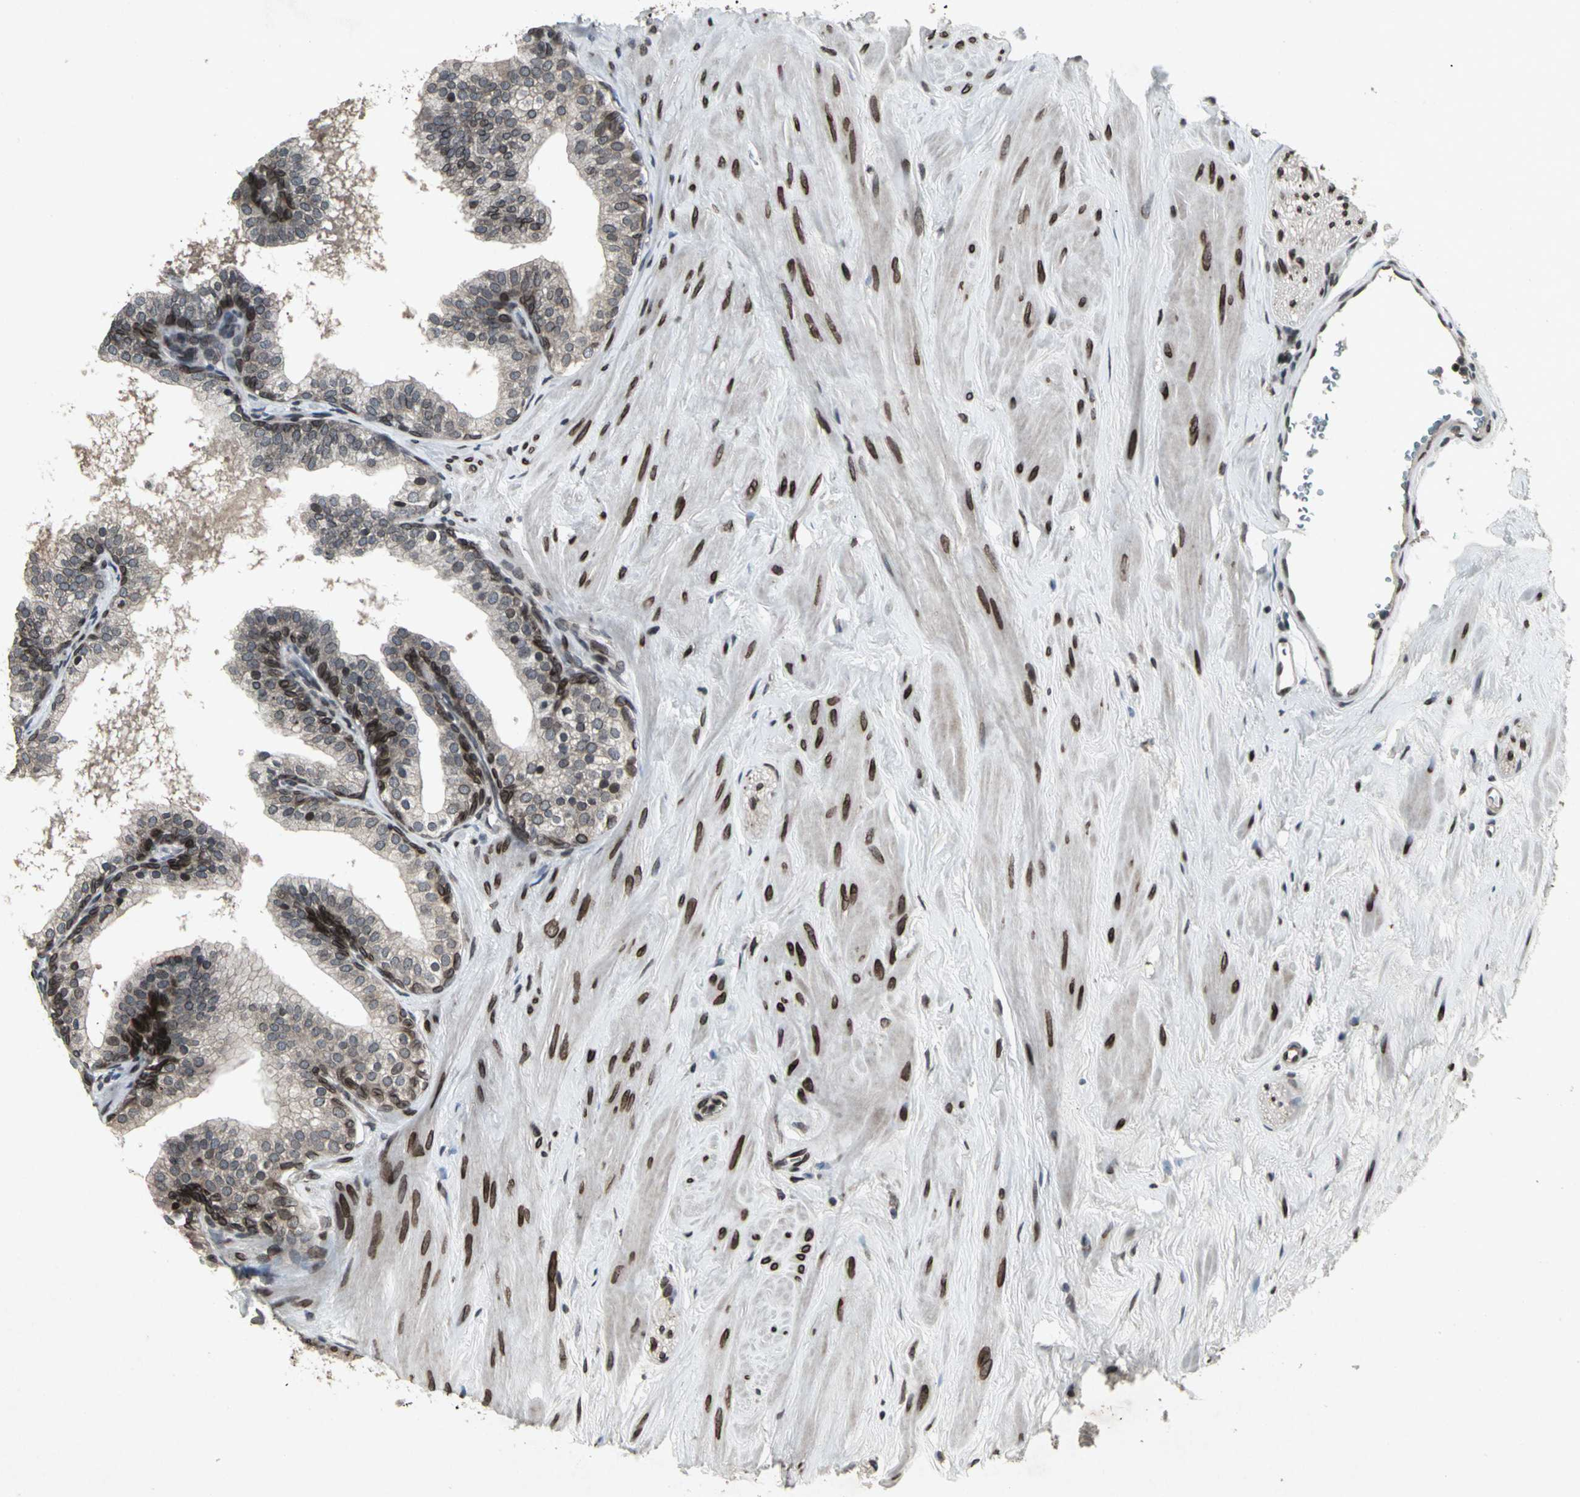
{"staining": {"intensity": "moderate", "quantity": "25%-75%", "location": "cytoplasmic/membranous"}, "tissue": "prostate", "cell_type": "Glandular cells", "image_type": "normal", "snomed": [{"axis": "morphology", "description": "Normal tissue, NOS"}, {"axis": "topography", "description": "Prostate"}], "caption": "IHC (DAB (3,3'-diaminobenzidine)) staining of normal human prostate displays moderate cytoplasmic/membranous protein positivity in approximately 25%-75% of glandular cells.", "gene": "SH2B3", "patient": {"sex": "male", "age": 60}}